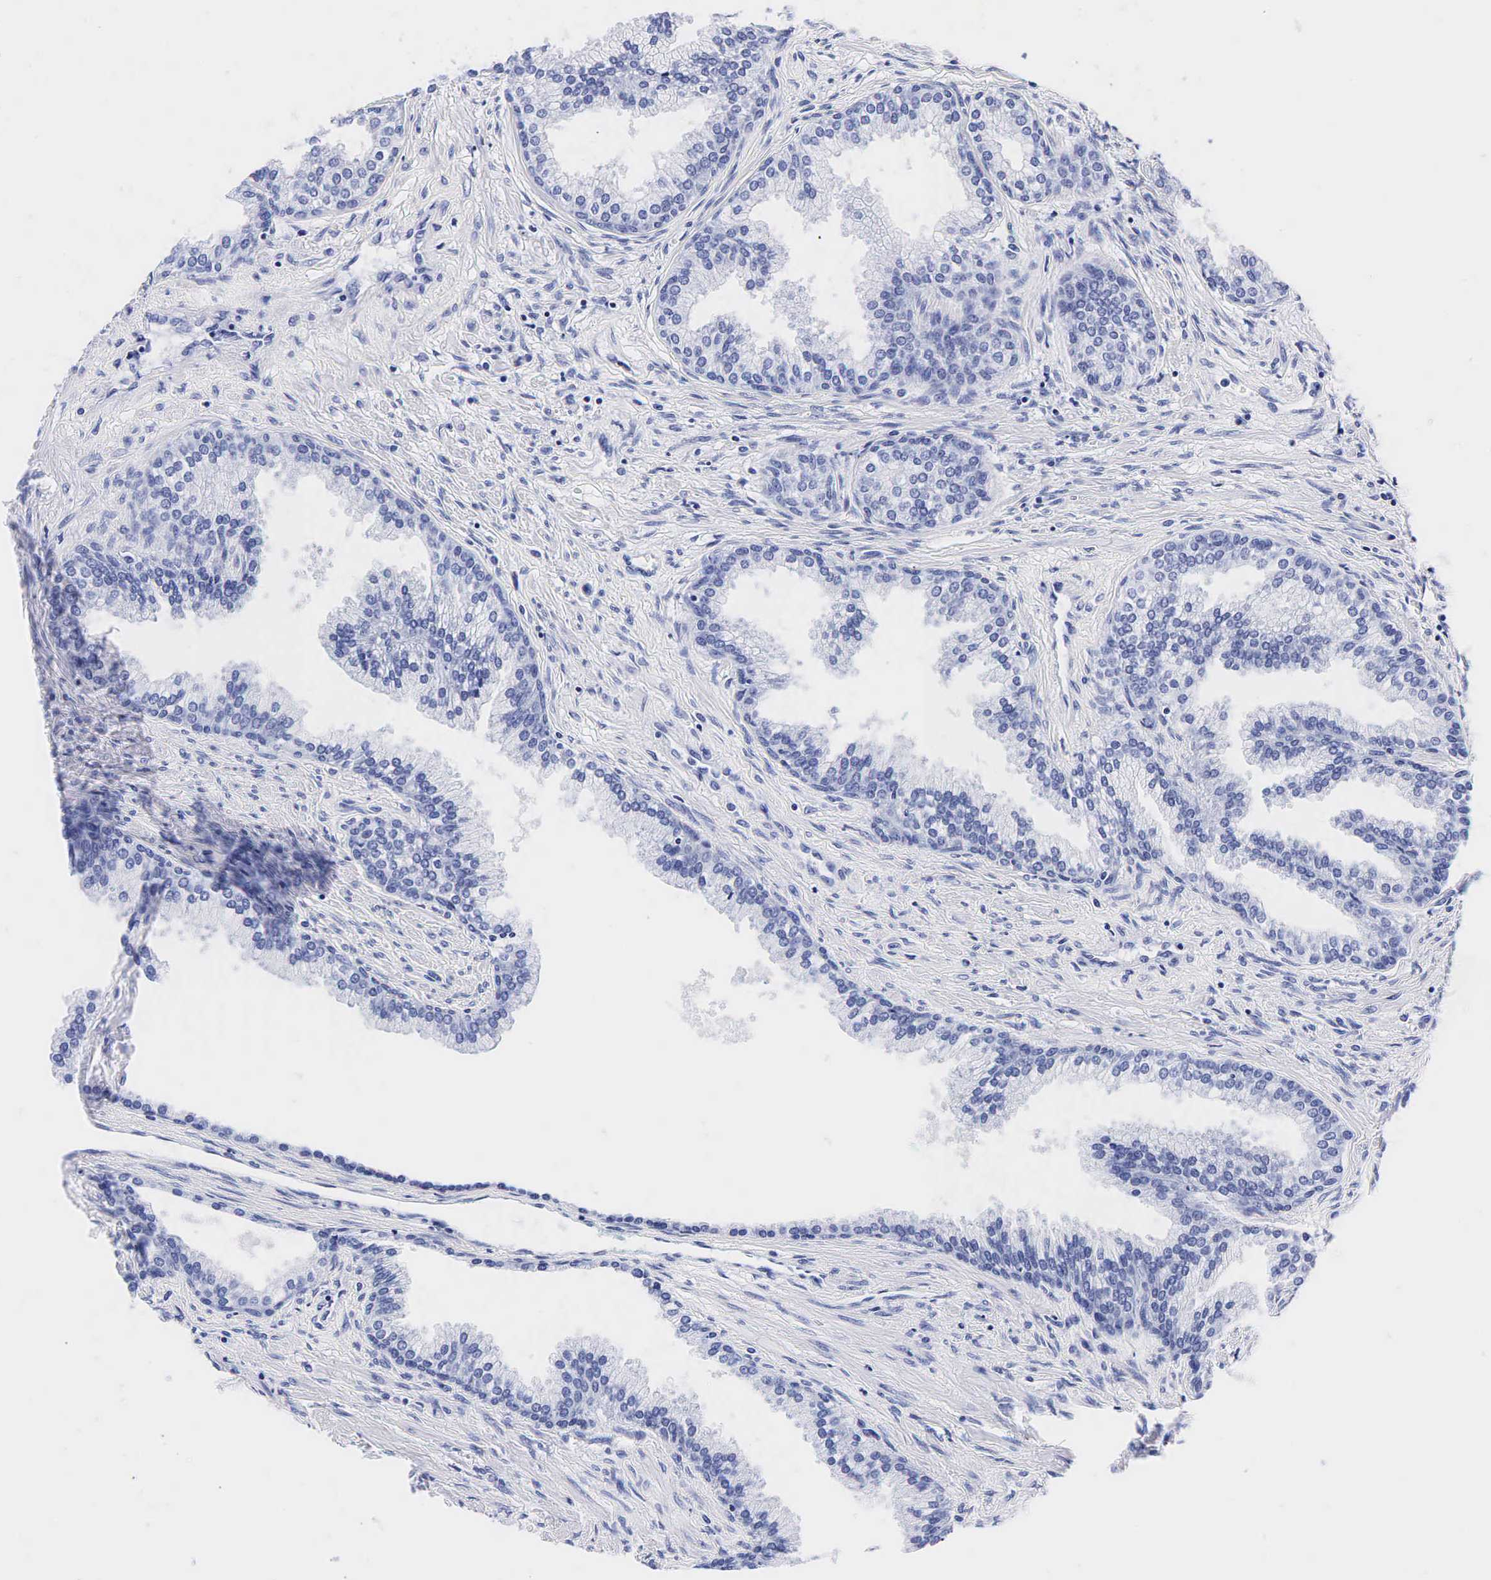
{"staining": {"intensity": "negative", "quantity": "none", "location": "none"}, "tissue": "prostate", "cell_type": "Glandular cells", "image_type": "normal", "snomed": [{"axis": "morphology", "description": "Normal tissue, NOS"}, {"axis": "topography", "description": "Prostate"}], "caption": "Immunohistochemistry micrograph of normal prostate stained for a protein (brown), which exhibits no expression in glandular cells.", "gene": "TG", "patient": {"sex": "male", "age": 68}}